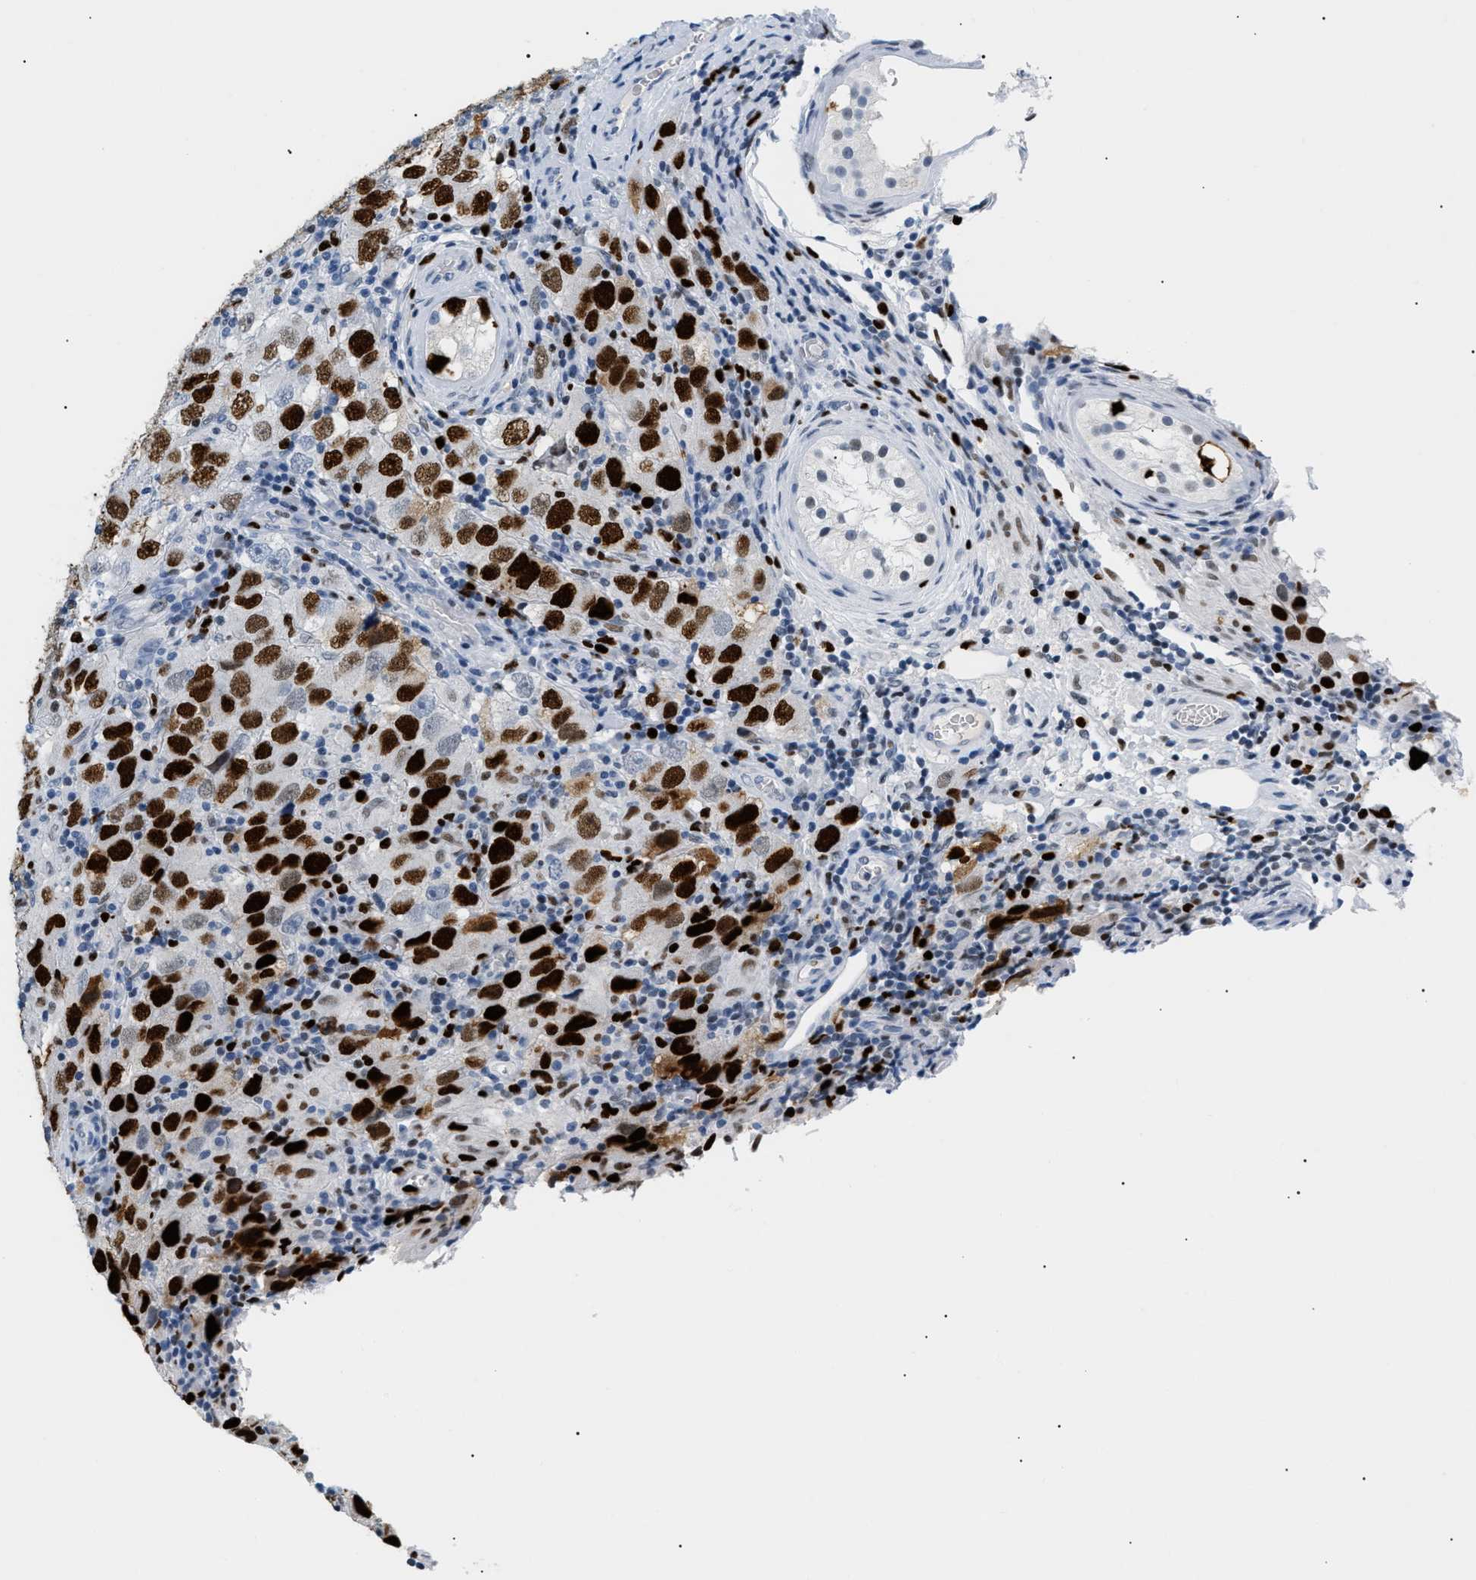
{"staining": {"intensity": "strong", "quantity": ">75%", "location": "nuclear"}, "tissue": "testis cancer", "cell_type": "Tumor cells", "image_type": "cancer", "snomed": [{"axis": "morphology", "description": "Carcinoma, Embryonal, NOS"}, {"axis": "topography", "description": "Testis"}], "caption": "A micrograph of testis cancer (embryonal carcinoma) stained for a protein exhibits strong nuclear brown staining in tumor cells. (Brightfield microscopy of DAB IHC at high magnification).", "gene": "MCM7", "patient": {"sex": "male", "age": 21}}